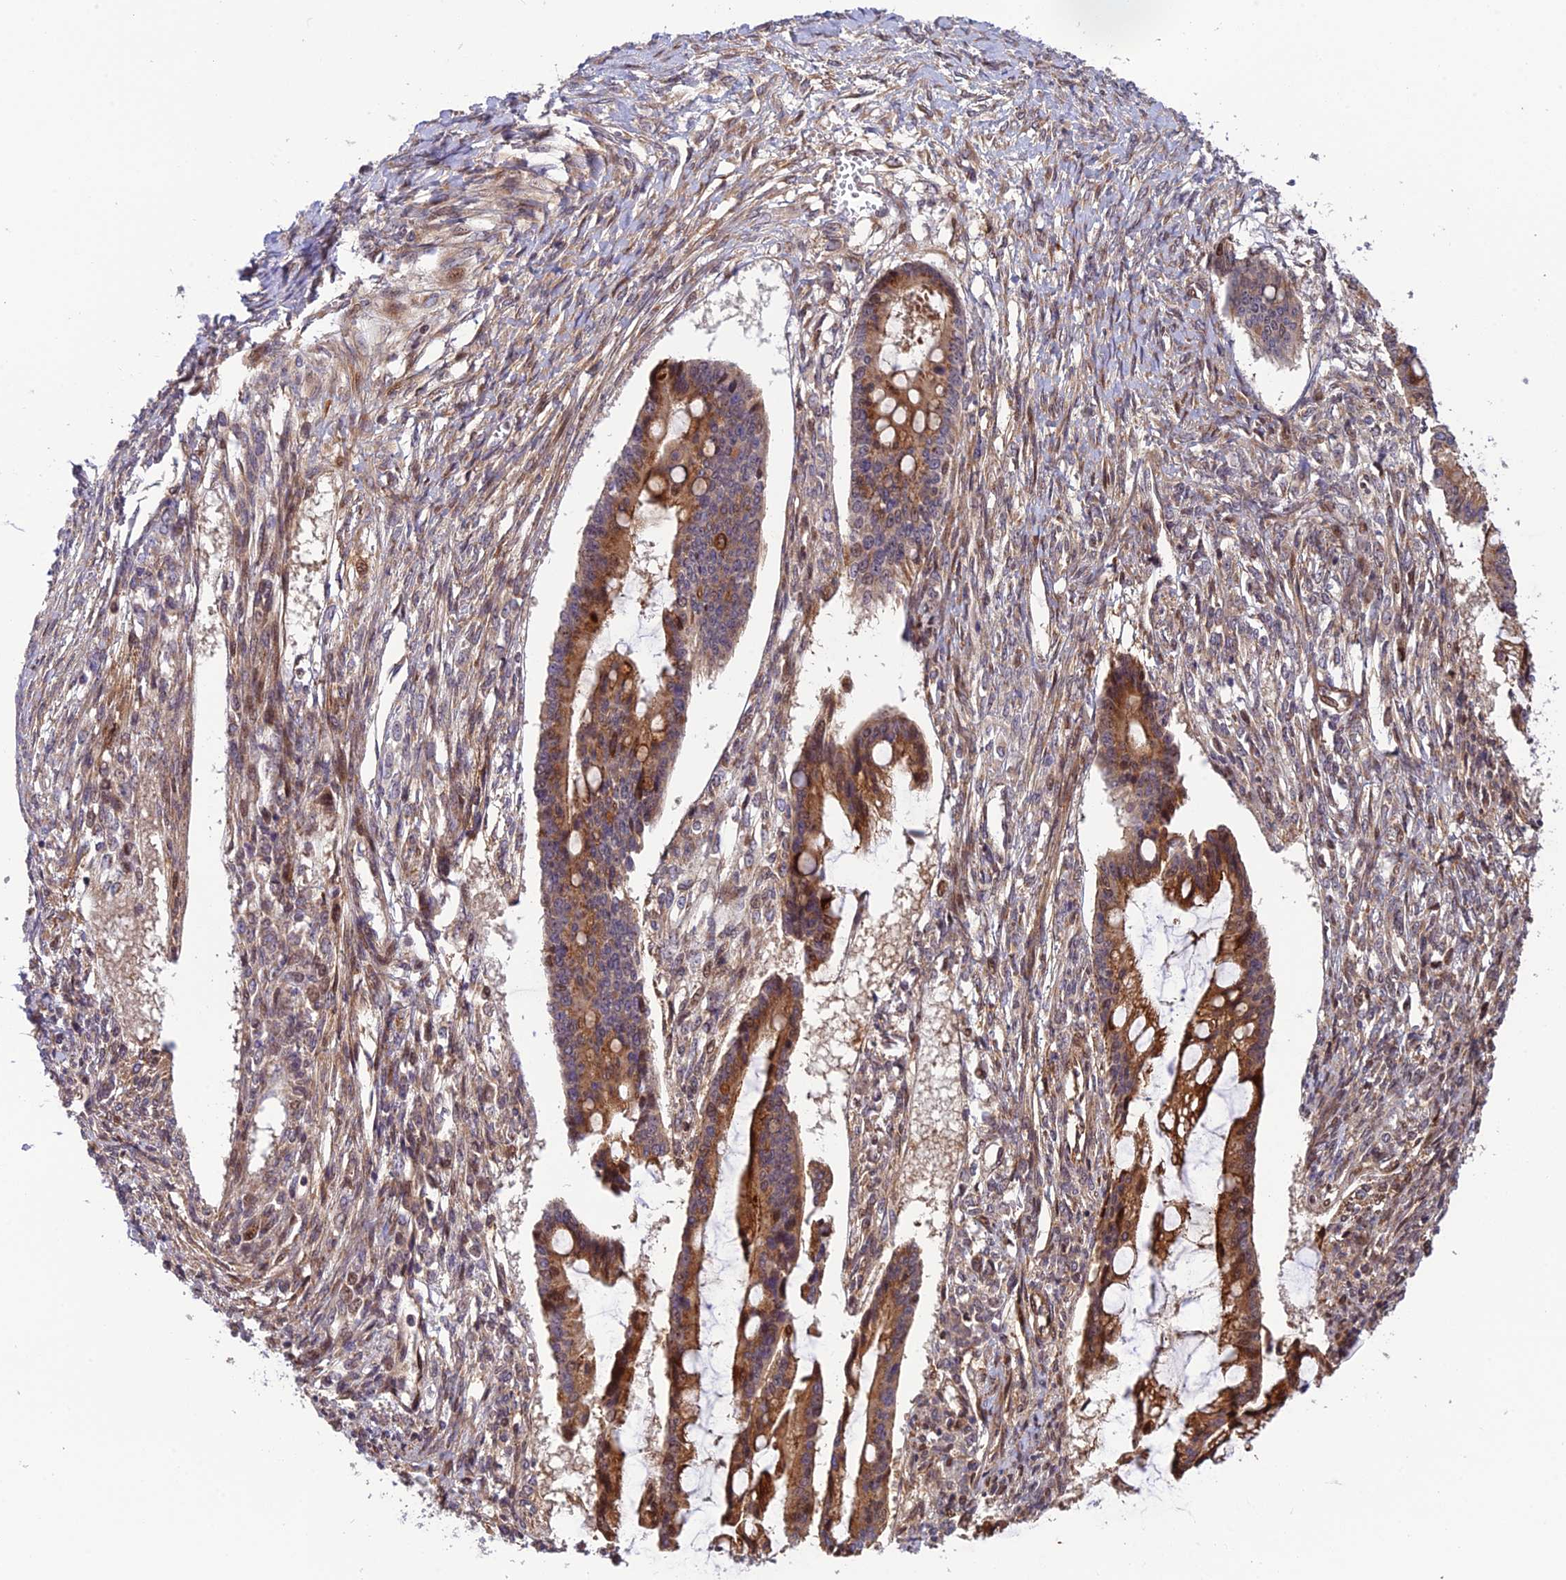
{"staining": {"intensity": "strong", "quantity": ">75%", "location": "cytoplasmic/membranous"}, "tissue": "ovarian cancer", "cell_type": "Tumor cells", "image_type": "cancer", "snomed": [{"axis": "morphology", "description": "Cystadenocarcinoma, mucinous, NOS"}, {"axis": "topography", "description": "Ovary"}], "caption": "Protein analysis of ovarian cancer (mucinous cystadenocarcinoma) tissue shows strong cytoplasmic/membranous expression in about >75% of tumor cells.", "gene": "SMIM7", "patient": {"sex": "female", "age": 73}}